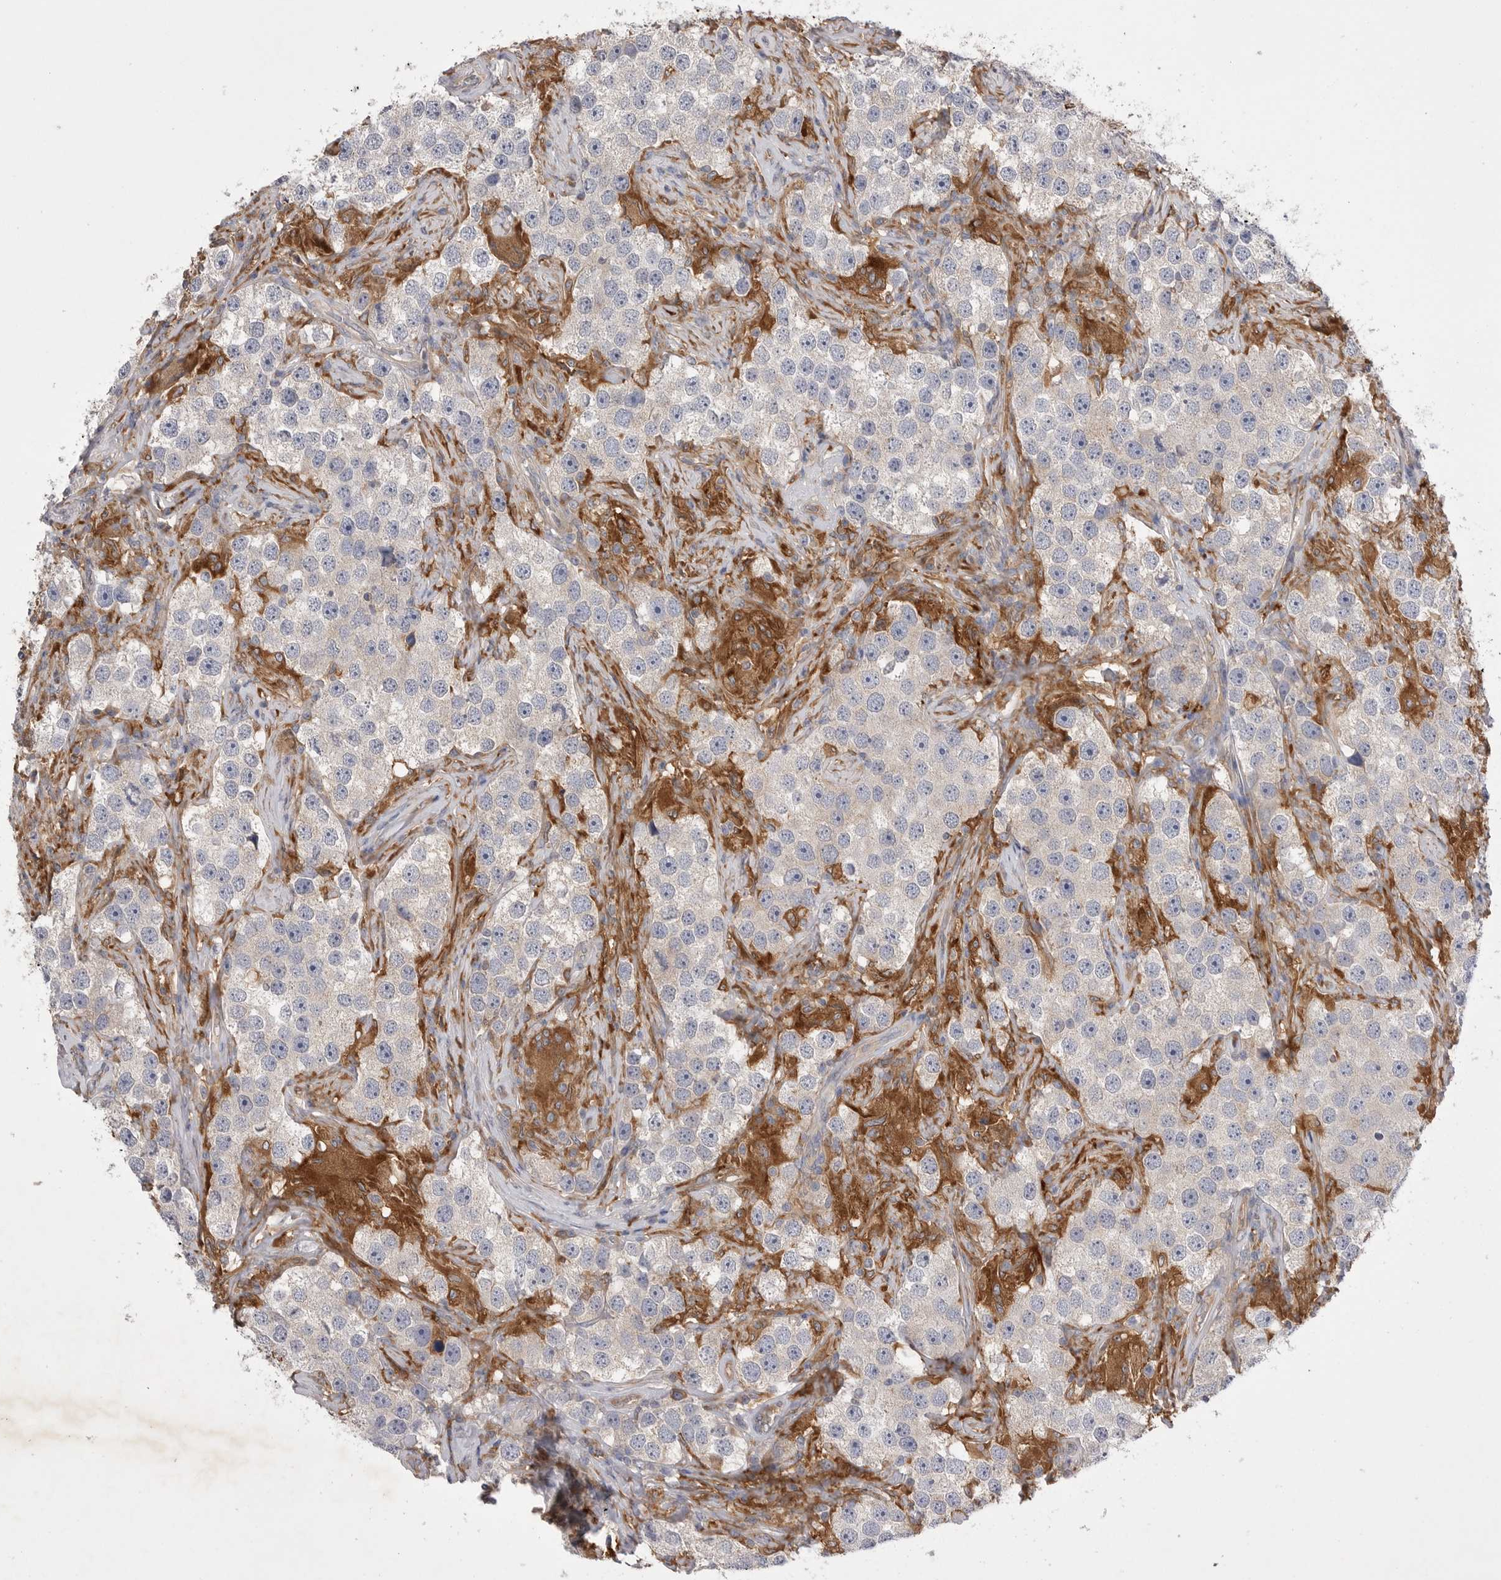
{"staining": {"intensity": "negative", "quantity": "none", "location": "none"}, "tissue": "testis cancer", "cell_type": "Tumor cells", "image_type": "cancer", "snomed": [{"axis": "morphology", "description": "Seminoma, NOS"}, {"axis": "topography", "description": "Testis"}], "caption": "Human testis cancer (seminoma) stained for a protein using immunohistochemistry (IHC) demonstrates no staining in tumor cells.", "gene": "VAC14", "patient": {"sex": "male", "age": 49}}